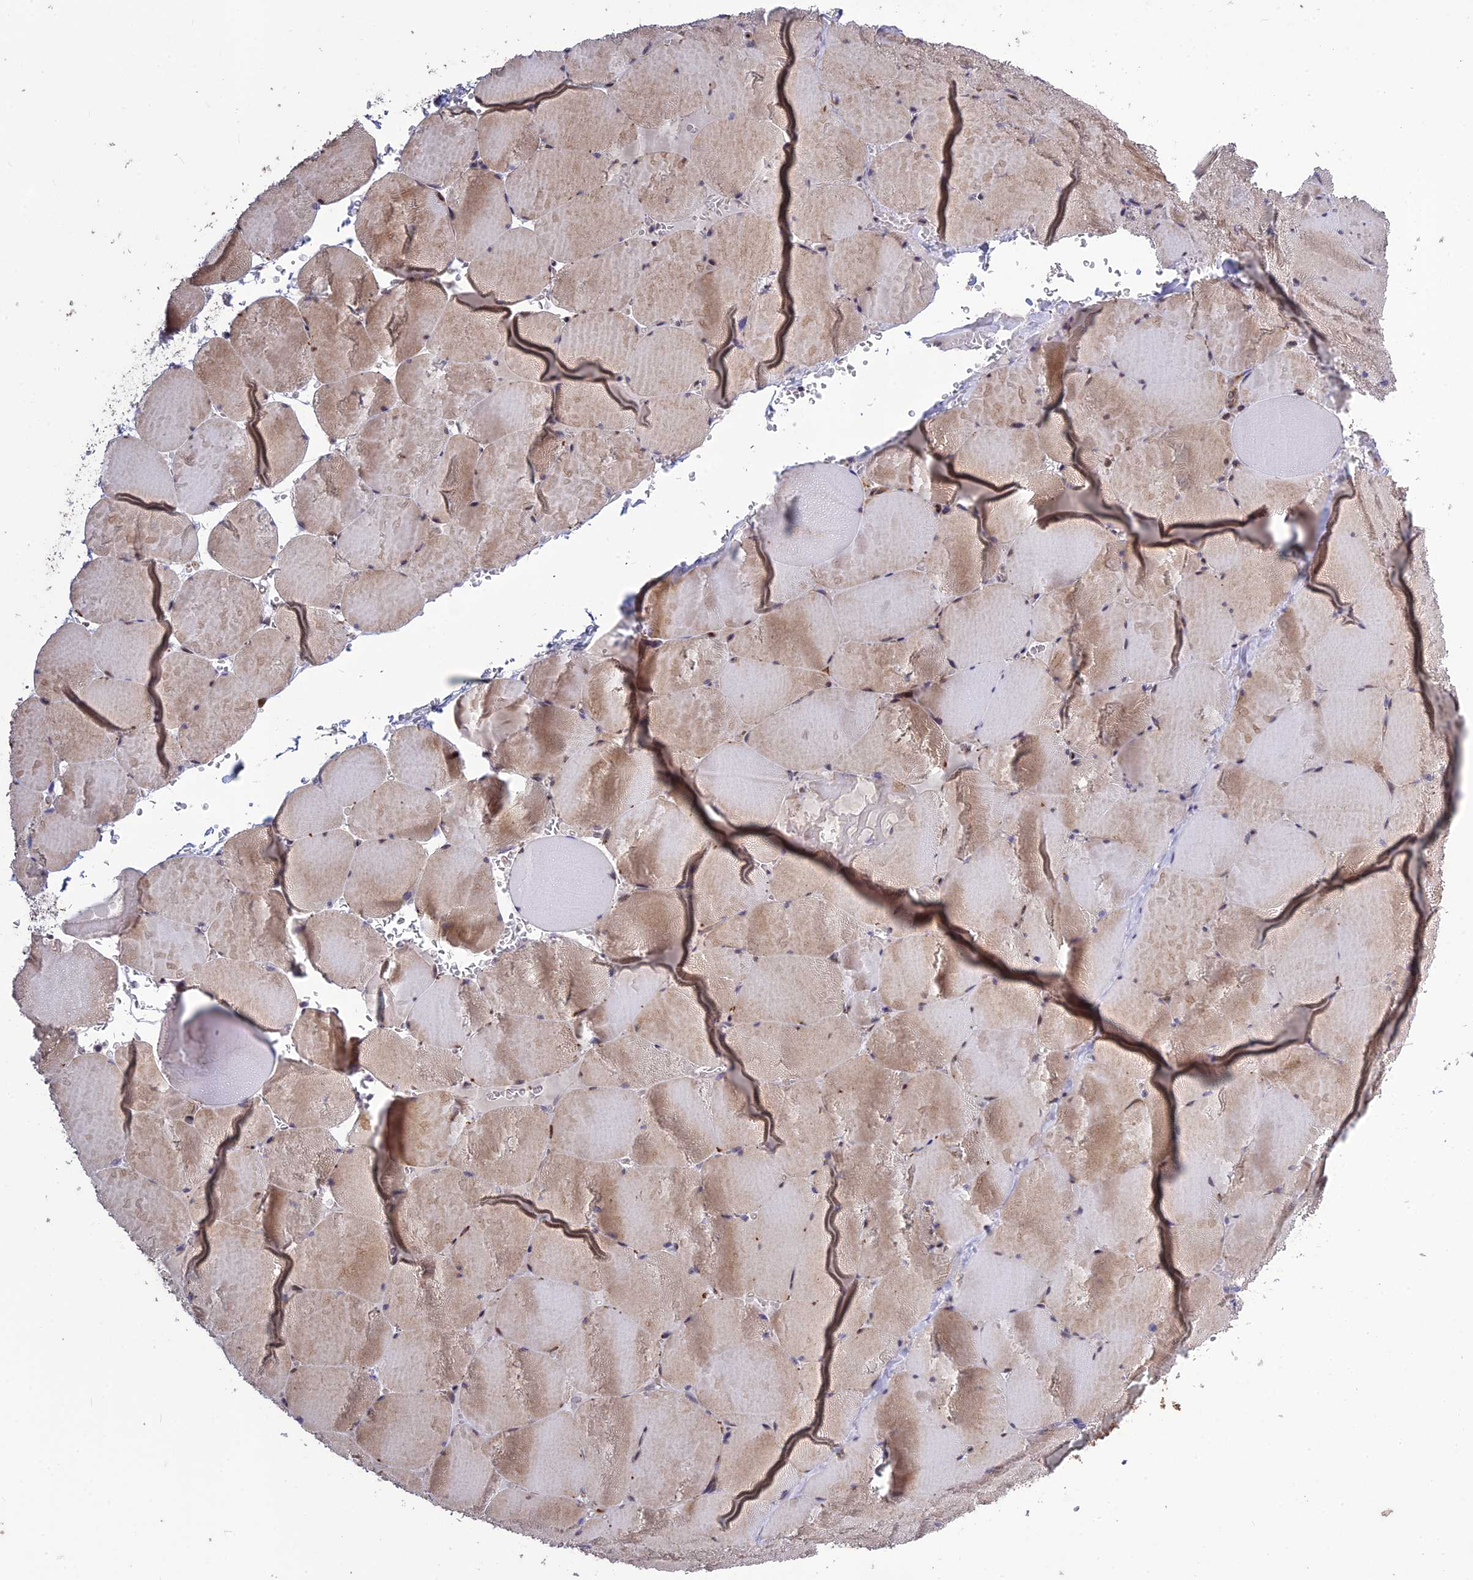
{"staining": {"intensity": "moderate", "quantity": "<25%", "location": "cytoplasmic/membranous"}, "tissue": "skeletal muscle", "cell_type": "Myocytes", "image_type": "normal", "snomed": [{"axis": "morphology", "description": "Normal tissue, NOS"}, {"axis": "topography", "description": "Skeletal muscle"}, {"axis": "topography", "description": "Head-Neck"}], "caption": "Skeletal muscle stained with DAB IHC exhibits low levels of moderate cytoplasmic/membranous expression in about <25% of myocytes. (IHC, brightfield microscopy, high magnification).", "gene": "SPG21", "patient": {"sex": "male", "age": 66}}